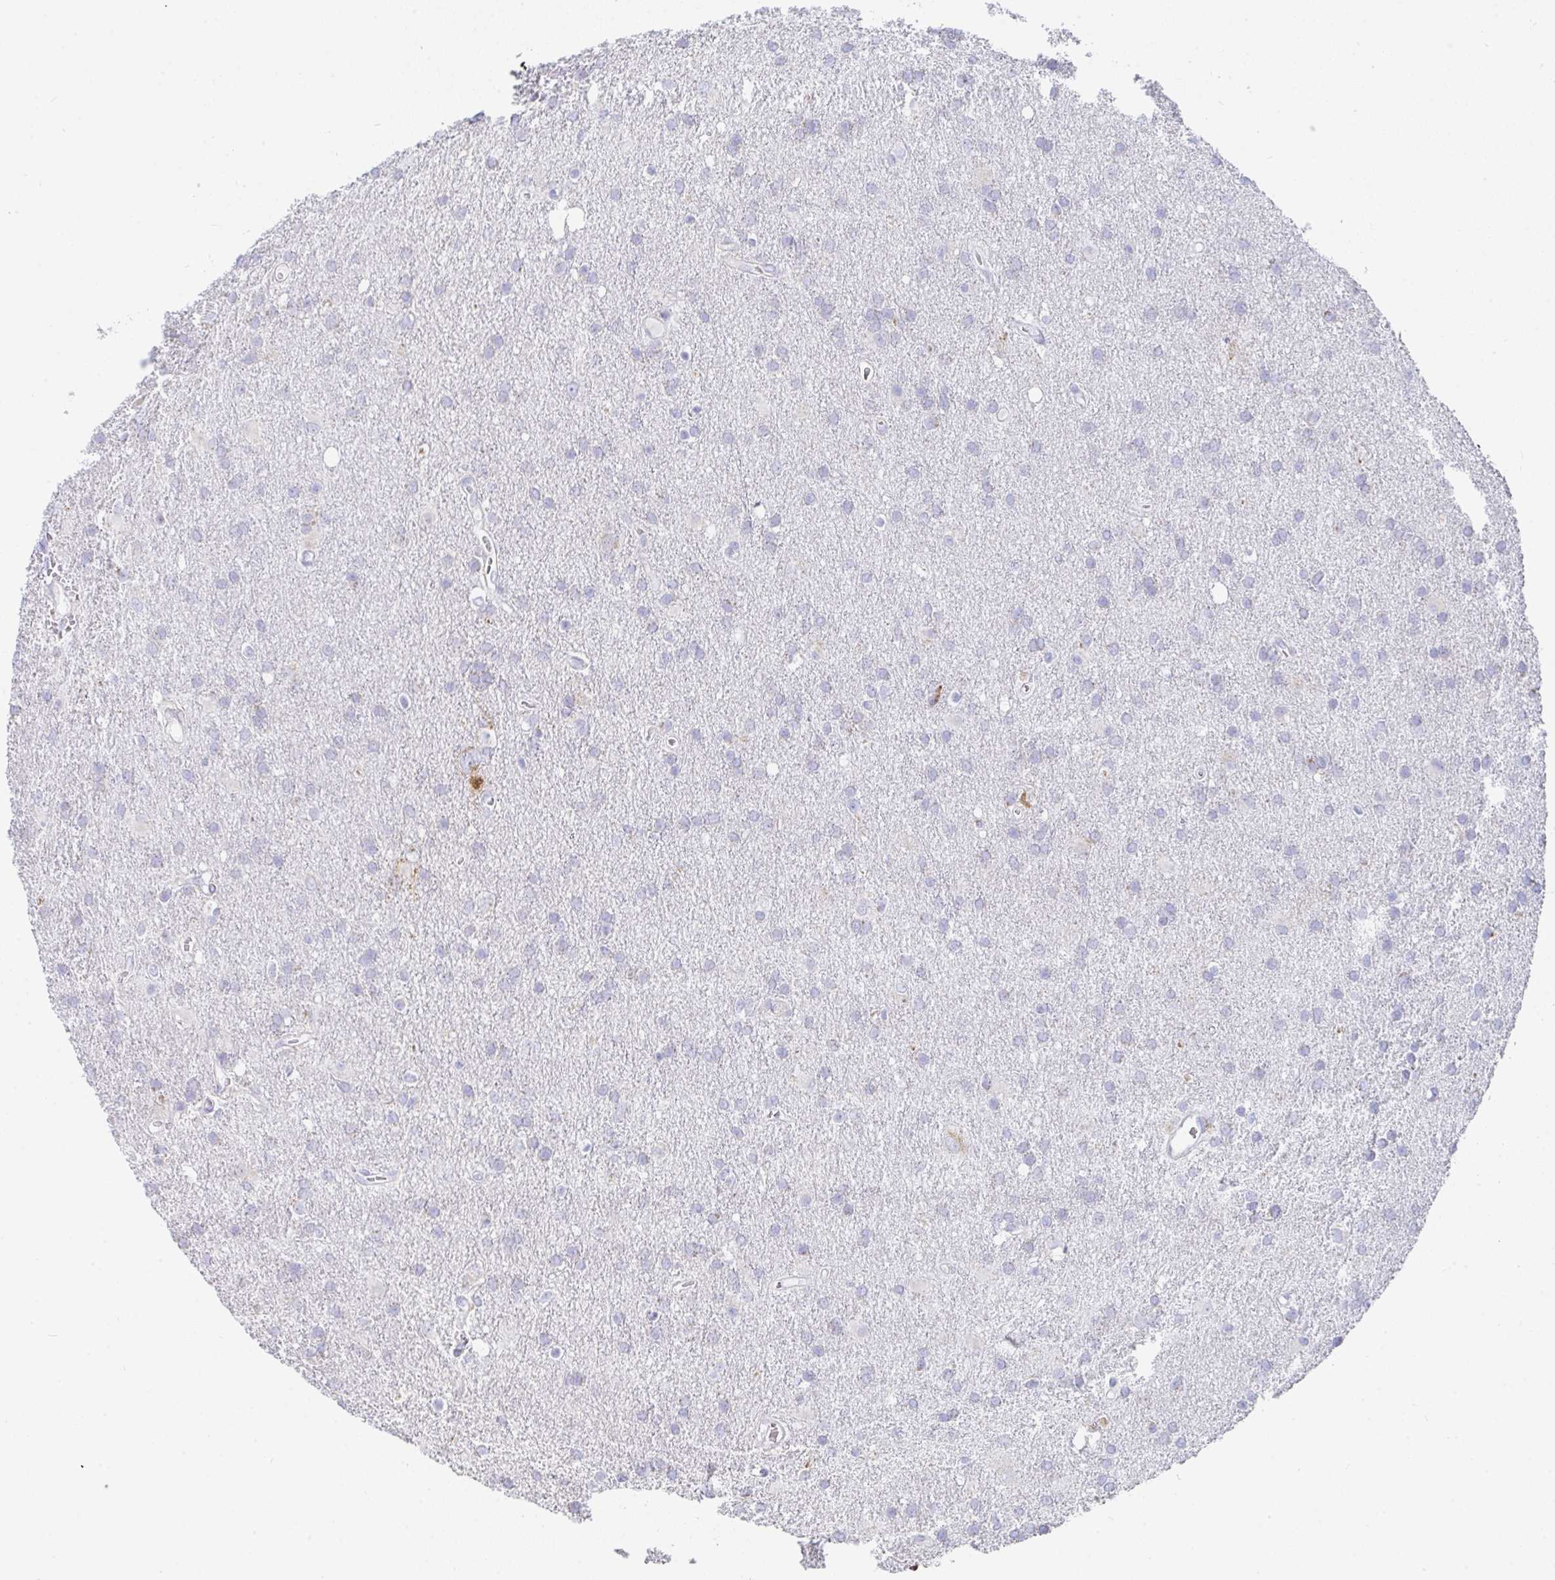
{"staining": {"intensity": "negative", "quantity": "none", "location": "none"}, "tissue": "glioma", "cell_type": "Tumor cells", "image_type": "cancer", "snomed": [{"axis": "morphology", "description": "Glioma, malignant, Low grade"}, {"axis": "topography", "description": "Brain"}], "caption": "This is an immunohistochemistry image of human glioma. There is no expression in tumor cells.", "gene": "AIFM1", "patient": {"sex": "male", "age": 66}}